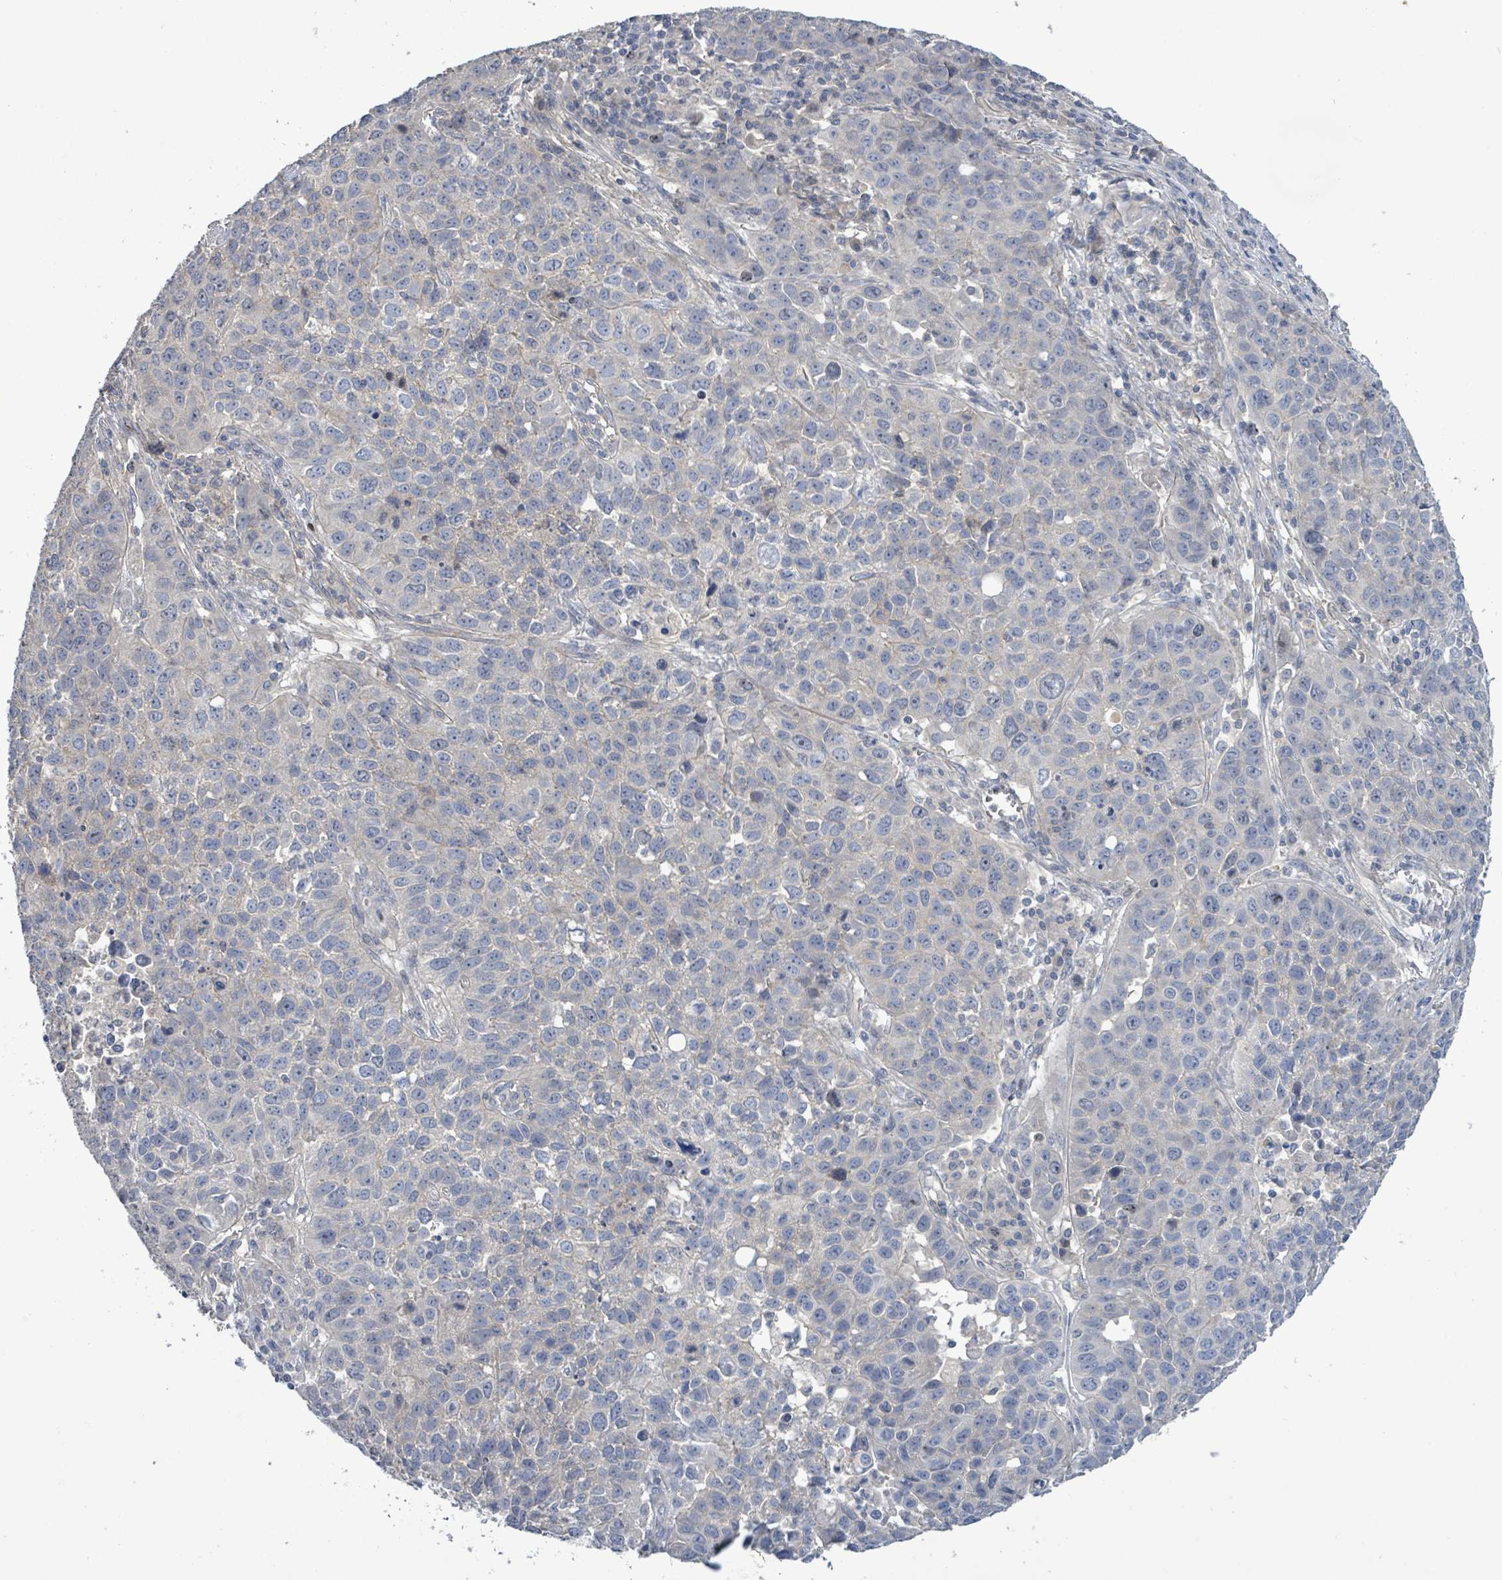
{"staining": {"intensity": "negative", "quantity": "none", "location": "none"}, "tissue": "lung cancer", "cell_type": "Tumor cells", "image_type": "cancer", "snomed": [{"axis": "morphology", "description": "Squamous cell carcinoma, NOS"}, {"axis": "topography", "description": "Lung"}], "caption": "A high-resolution image shows immunohistochemistry staining of lung squamous cell carcinoma, which shows no significant expression in tumor cells.", "gene": "KRAS", "patient": {"sex": "male", "age": 76}}